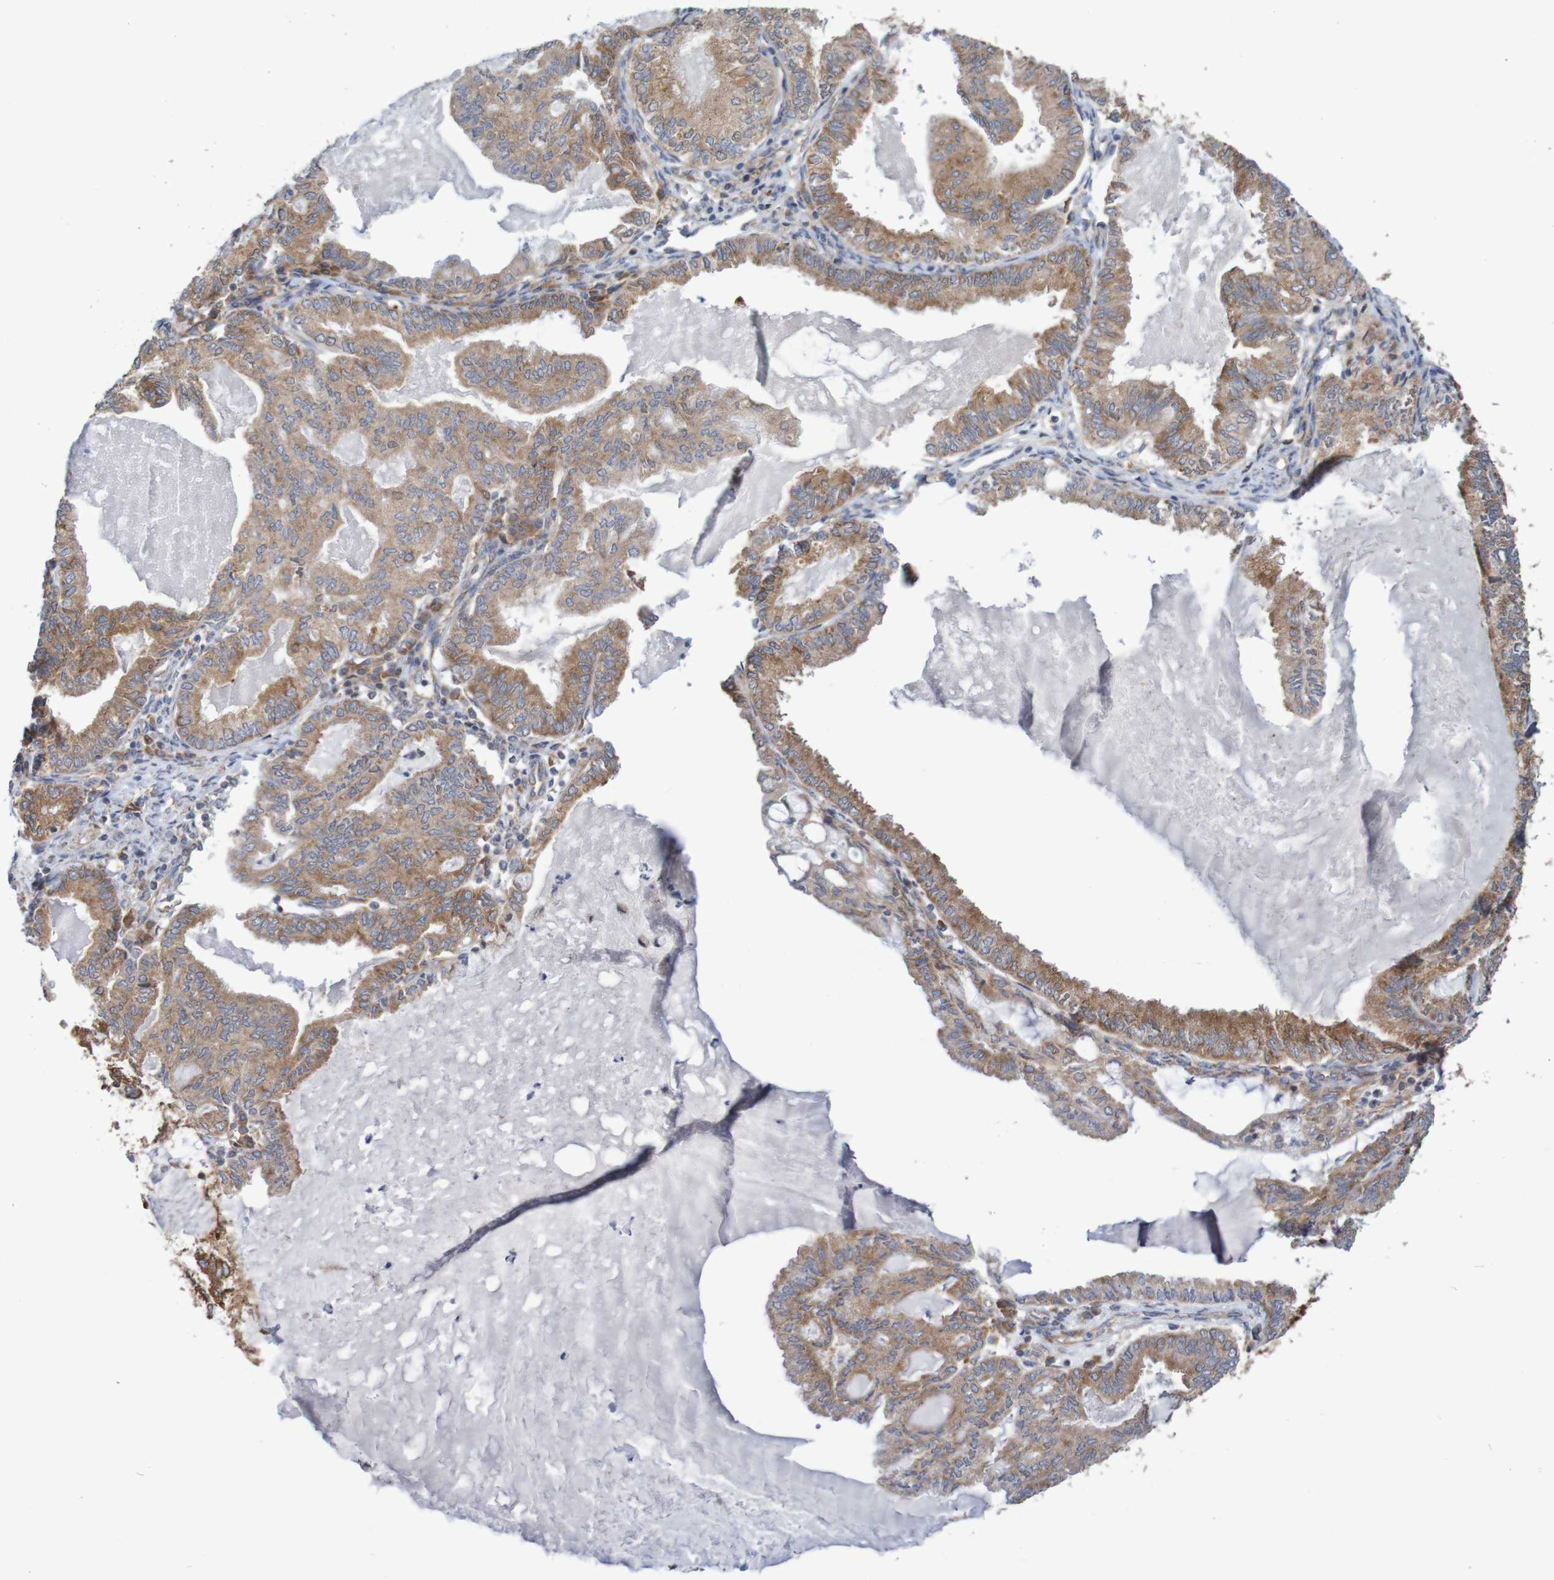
{"staining": {"intensity": "moderate", "quantity": ">75%", "location": "cytoplasmic/membranous"}, "tissue": "endometrial cancer", "cell_type": "Tumor cells", "image_type": "cancer", "snomed": [{"axis": "morphology", "description": "Adenocarcinoma, NOS"}, {"axis": "topography", "description": "Endometrium"}], "caption": "Human endometrial adenocarcinoma stained with a brown dye reveals moderate cytoplasmic/membranous positive expression in approximately >75% of tumor cells.", "gene": "LRRC47", "patient": {"sex": "female", "age": 86}}